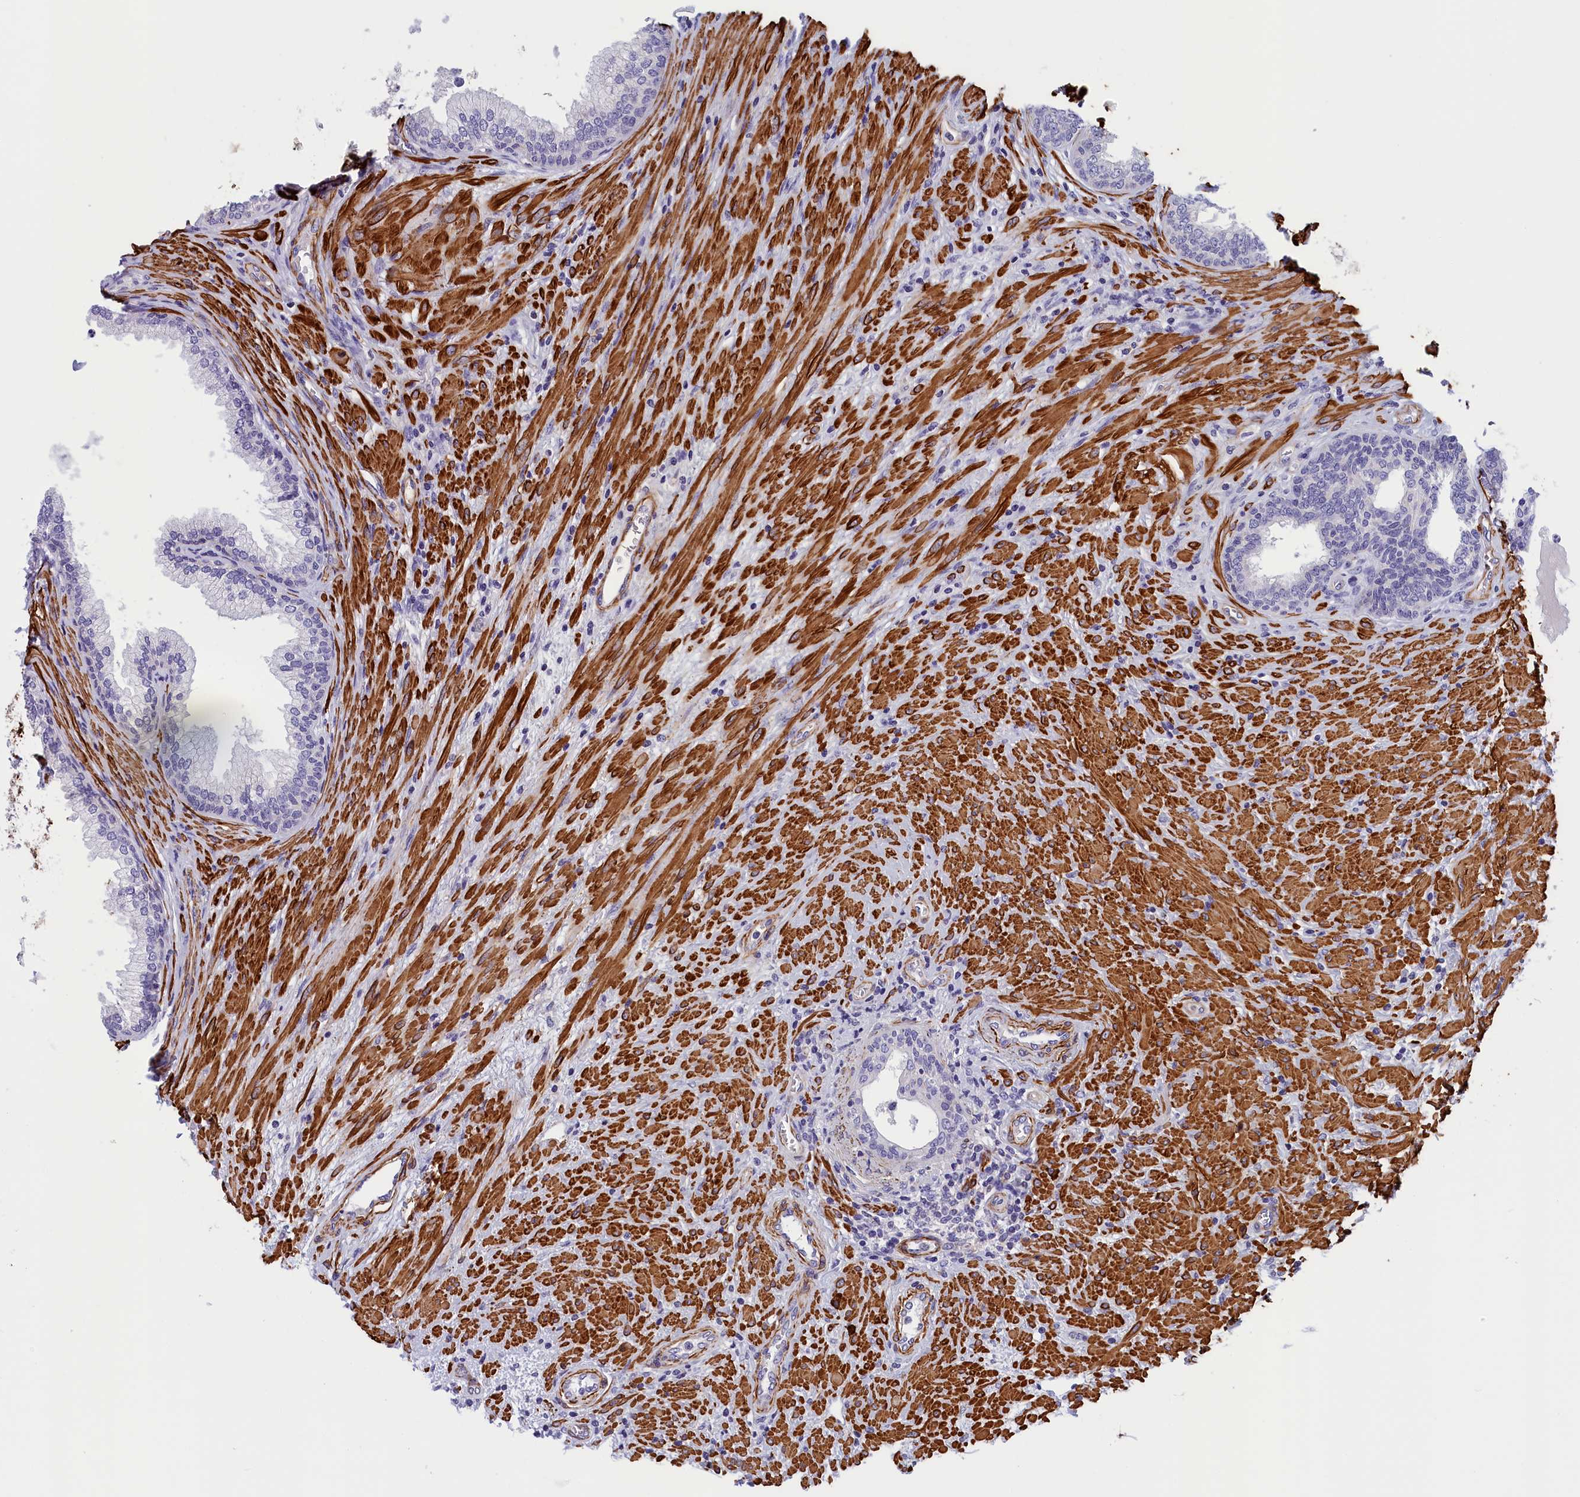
{"staining": {"intensity": "negative", "quantity": "none", "location": "none"}, "tissue": "prostate", "cell_type": "Glandular cells", "image_type": "normal", "snomed": [{"axis": "morphology", "description": "Normal tissue, NOS"}, {"axis": "topography", "description": "Prostate"}], "caption": "Immunohistochemistry (IHC) photomicrograph of benign prostate stained for a protein (brown), which exhibits no expression in glandular cells. (Stains: DAB immunohistochemistry with hematoxylin counter stain, Microscopy: brightfield microscopy at high magnification).", "gene": "BCL2L13", "patient": {"sex": "male", "age": 76}}